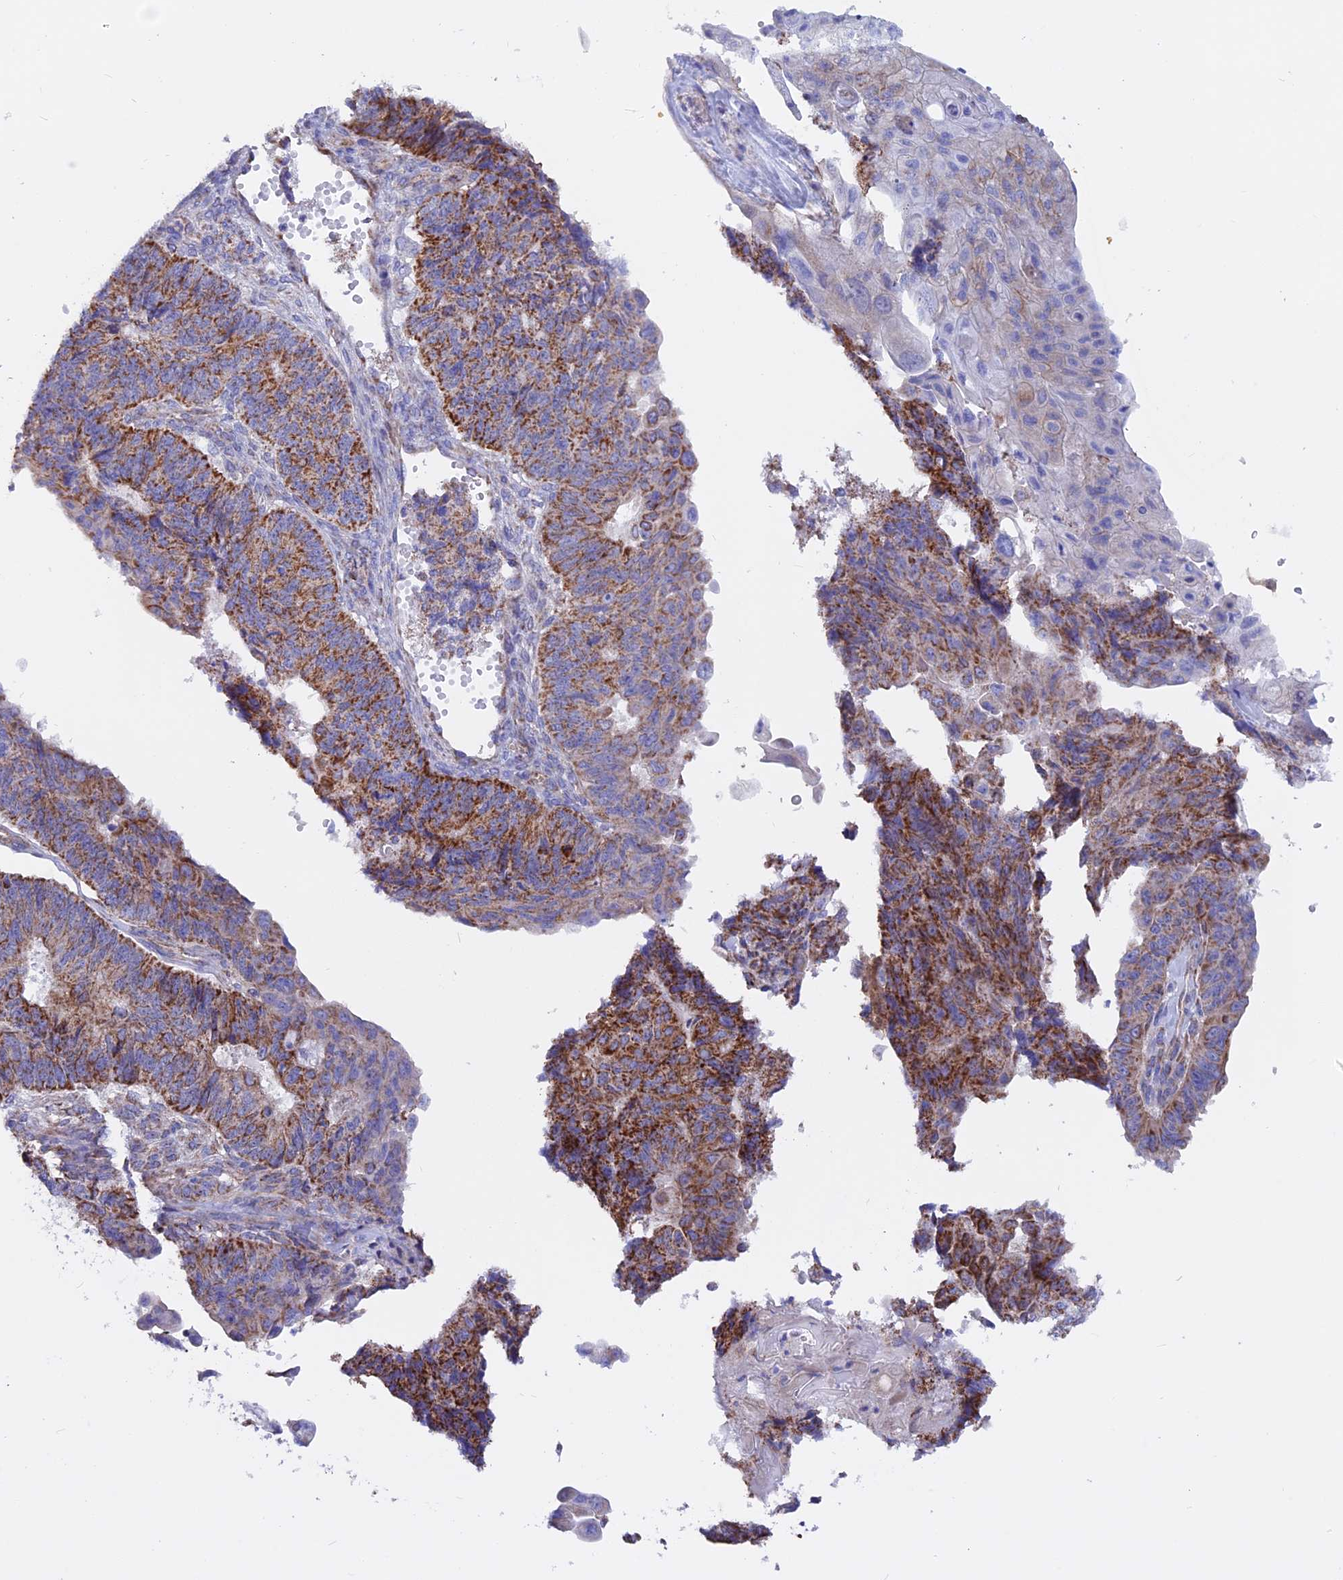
{"staining": {"intensity": "moderate", "quantity": ">75%", "location": "cytoplasmic/membranous"}, "tissue": "endometrial cancer", "cell_type": "Tumor cells", "image_type": "cancer", "snomed": [{"axis": "morphology", "description": "Adenocarcinoma, NOS"}, {"axis": "topography", "description": "Endometrium"}], "caption": "This micrograph reveals immunohistochemistry (IHC) staining of endometrial adenocarcinoma, with medium moderate cytoplasmic/membranous positivity in approximately >75% of tumor cells.", "gene": "GCDH", "patient": {"sex": "female", "age": 32}}